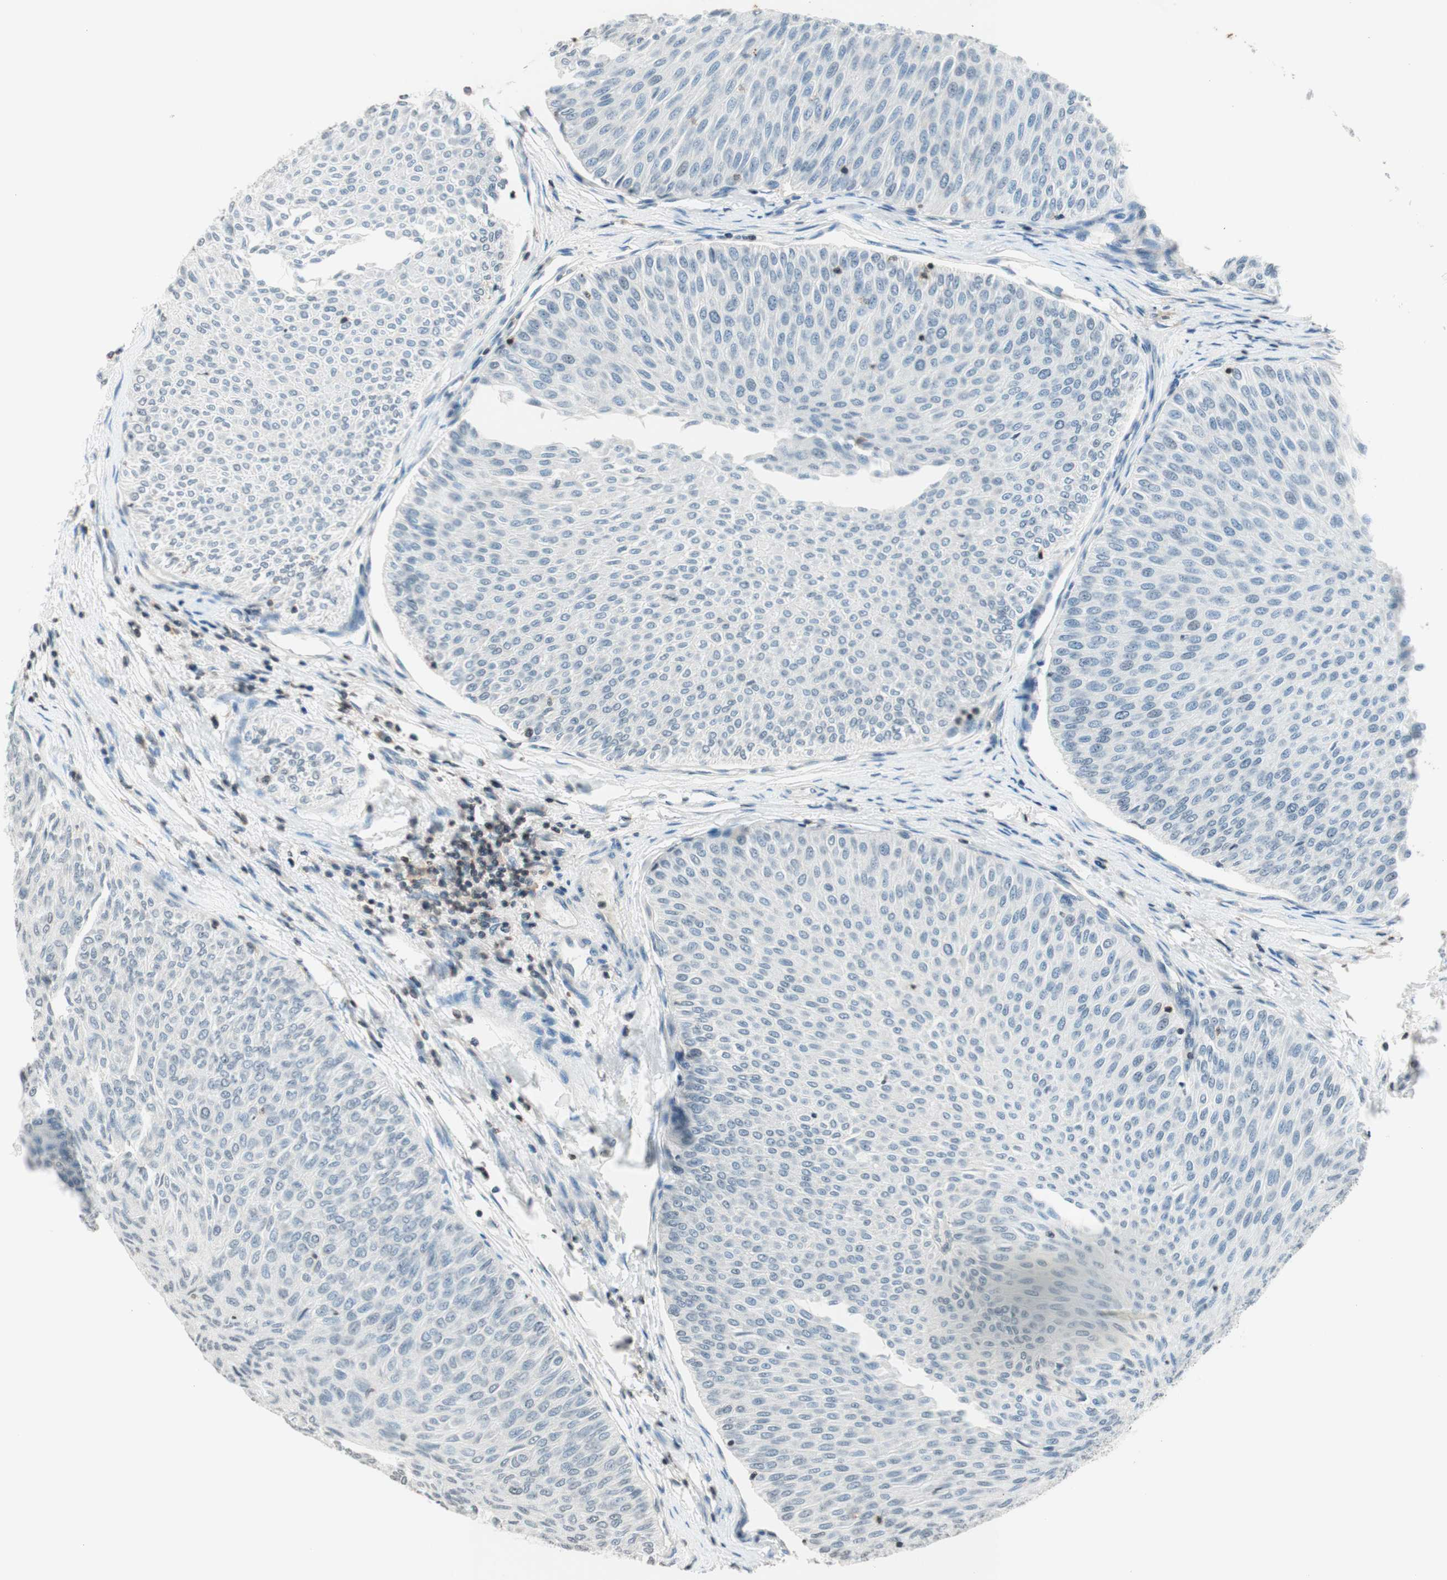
{"staining": {"intensity": "negative", "quantity": "none", "location": "none"}, "tissue": "urothelial cancer", "cell_type": "Tumor cells", "image_type": "cancer", "snomed": [{"axis": "morphology", "description": "Urothelial carcinoma, Low grade"}, {"axis": "topography", "description": "Urinary bladder"}], "caption": "DAB immunohistochemical staining of human low-grade urothelial carcinoma shows no significant expression in tumor cells.", "gene": "WIPF1", "patient": {"sex": "male", "age": 78}}